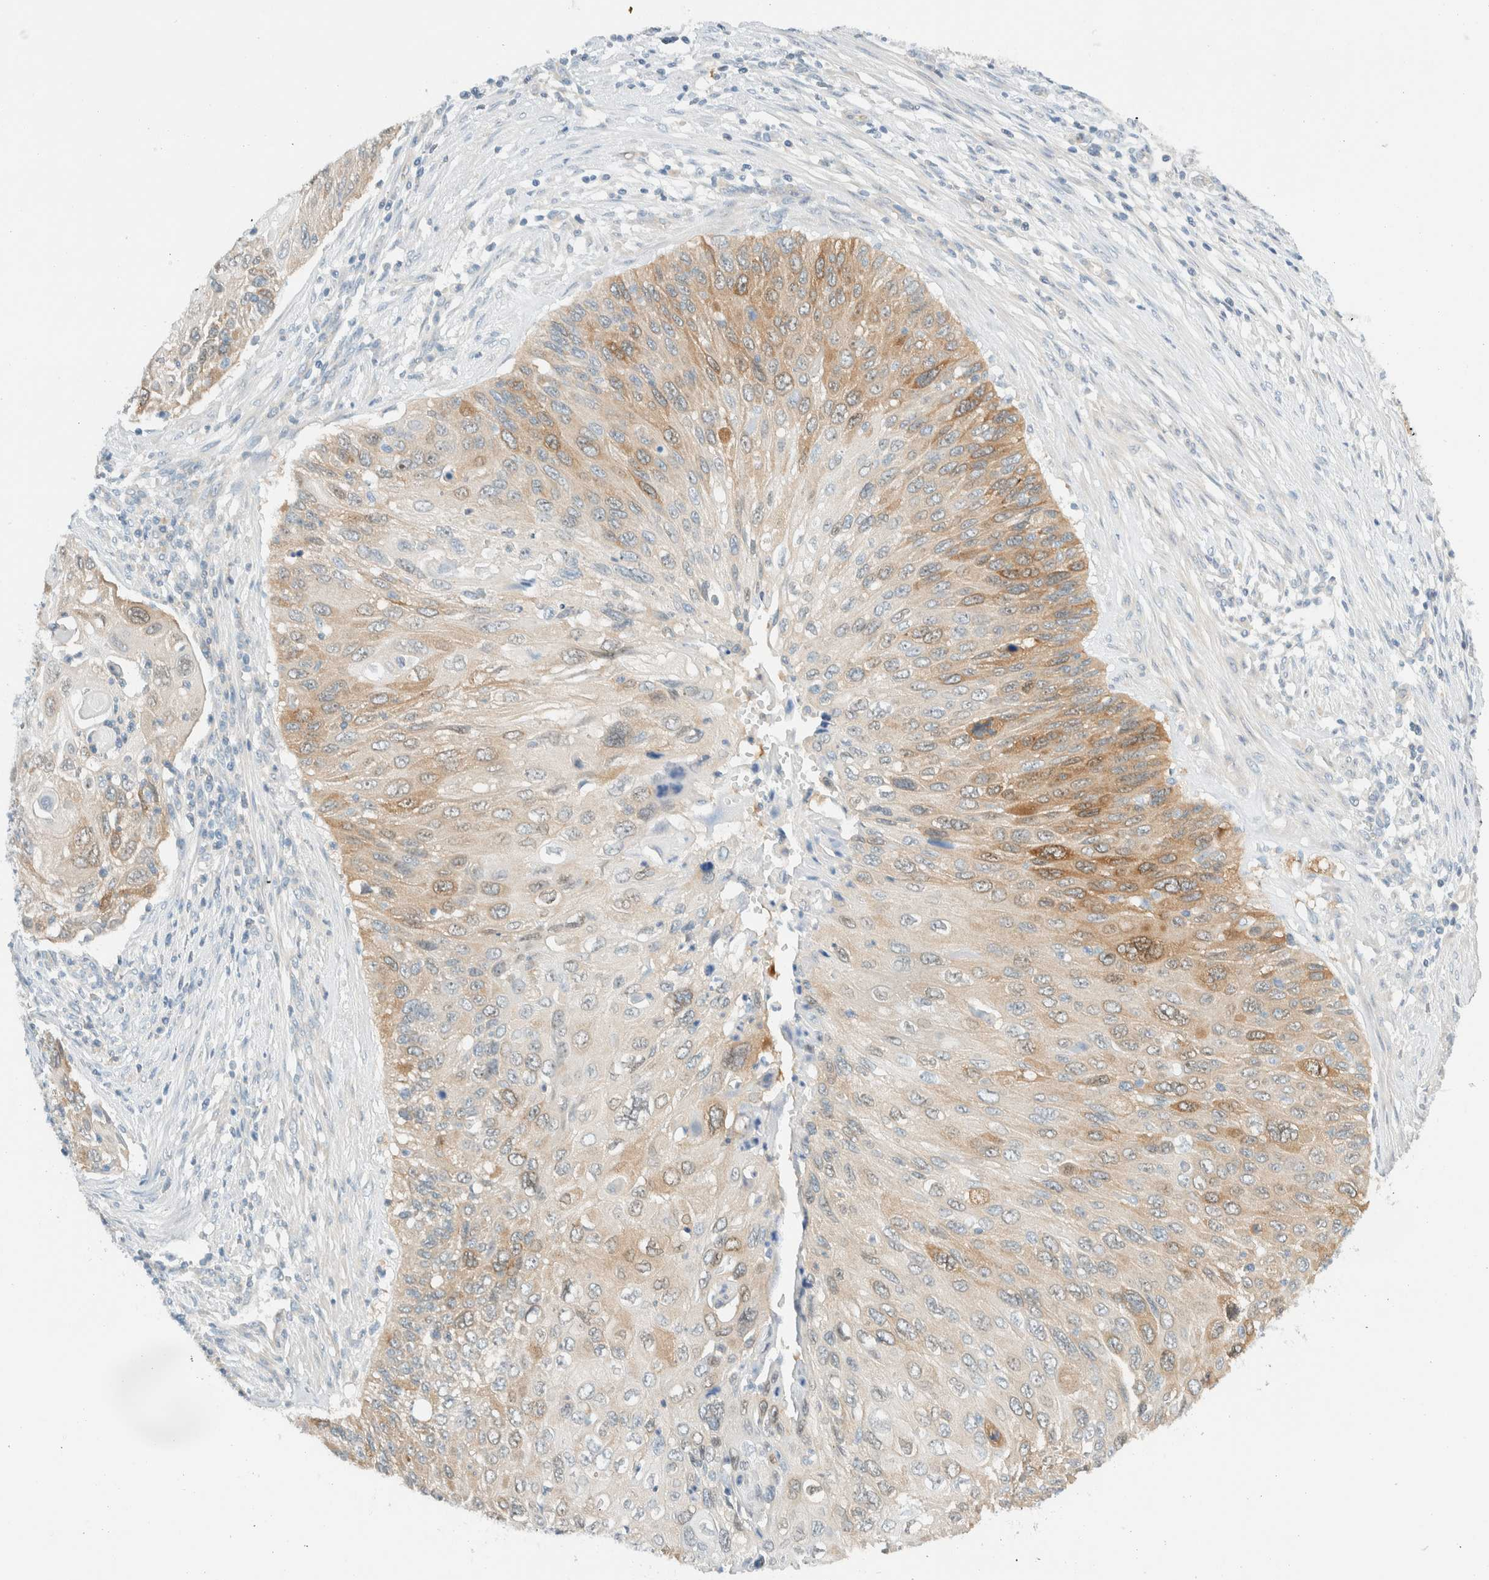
{"staining": {"intensity": "moderate", "quantity": "25%-75%", "location": "cytoplasmic/membranous"}, "tissue": "cervical cancer", "cell_type": "Tumor cells", "image_type": "cancer", "snomed": [{"axis": "morphology", "description": "Squamous cell carcinoma, NOS"}, {"axis": "topography", "description": "Cervix"}], "caption": "Immunohistochemical staining of human cervical cancer (squamous cell carcinoma) demonstrates medium levels of moderate cytoplasmic/membranous protein expression in approximately 25%-75% of tumor cells.", "gene": "NDE1", "patient": {"sex": "female", "age": 70}}